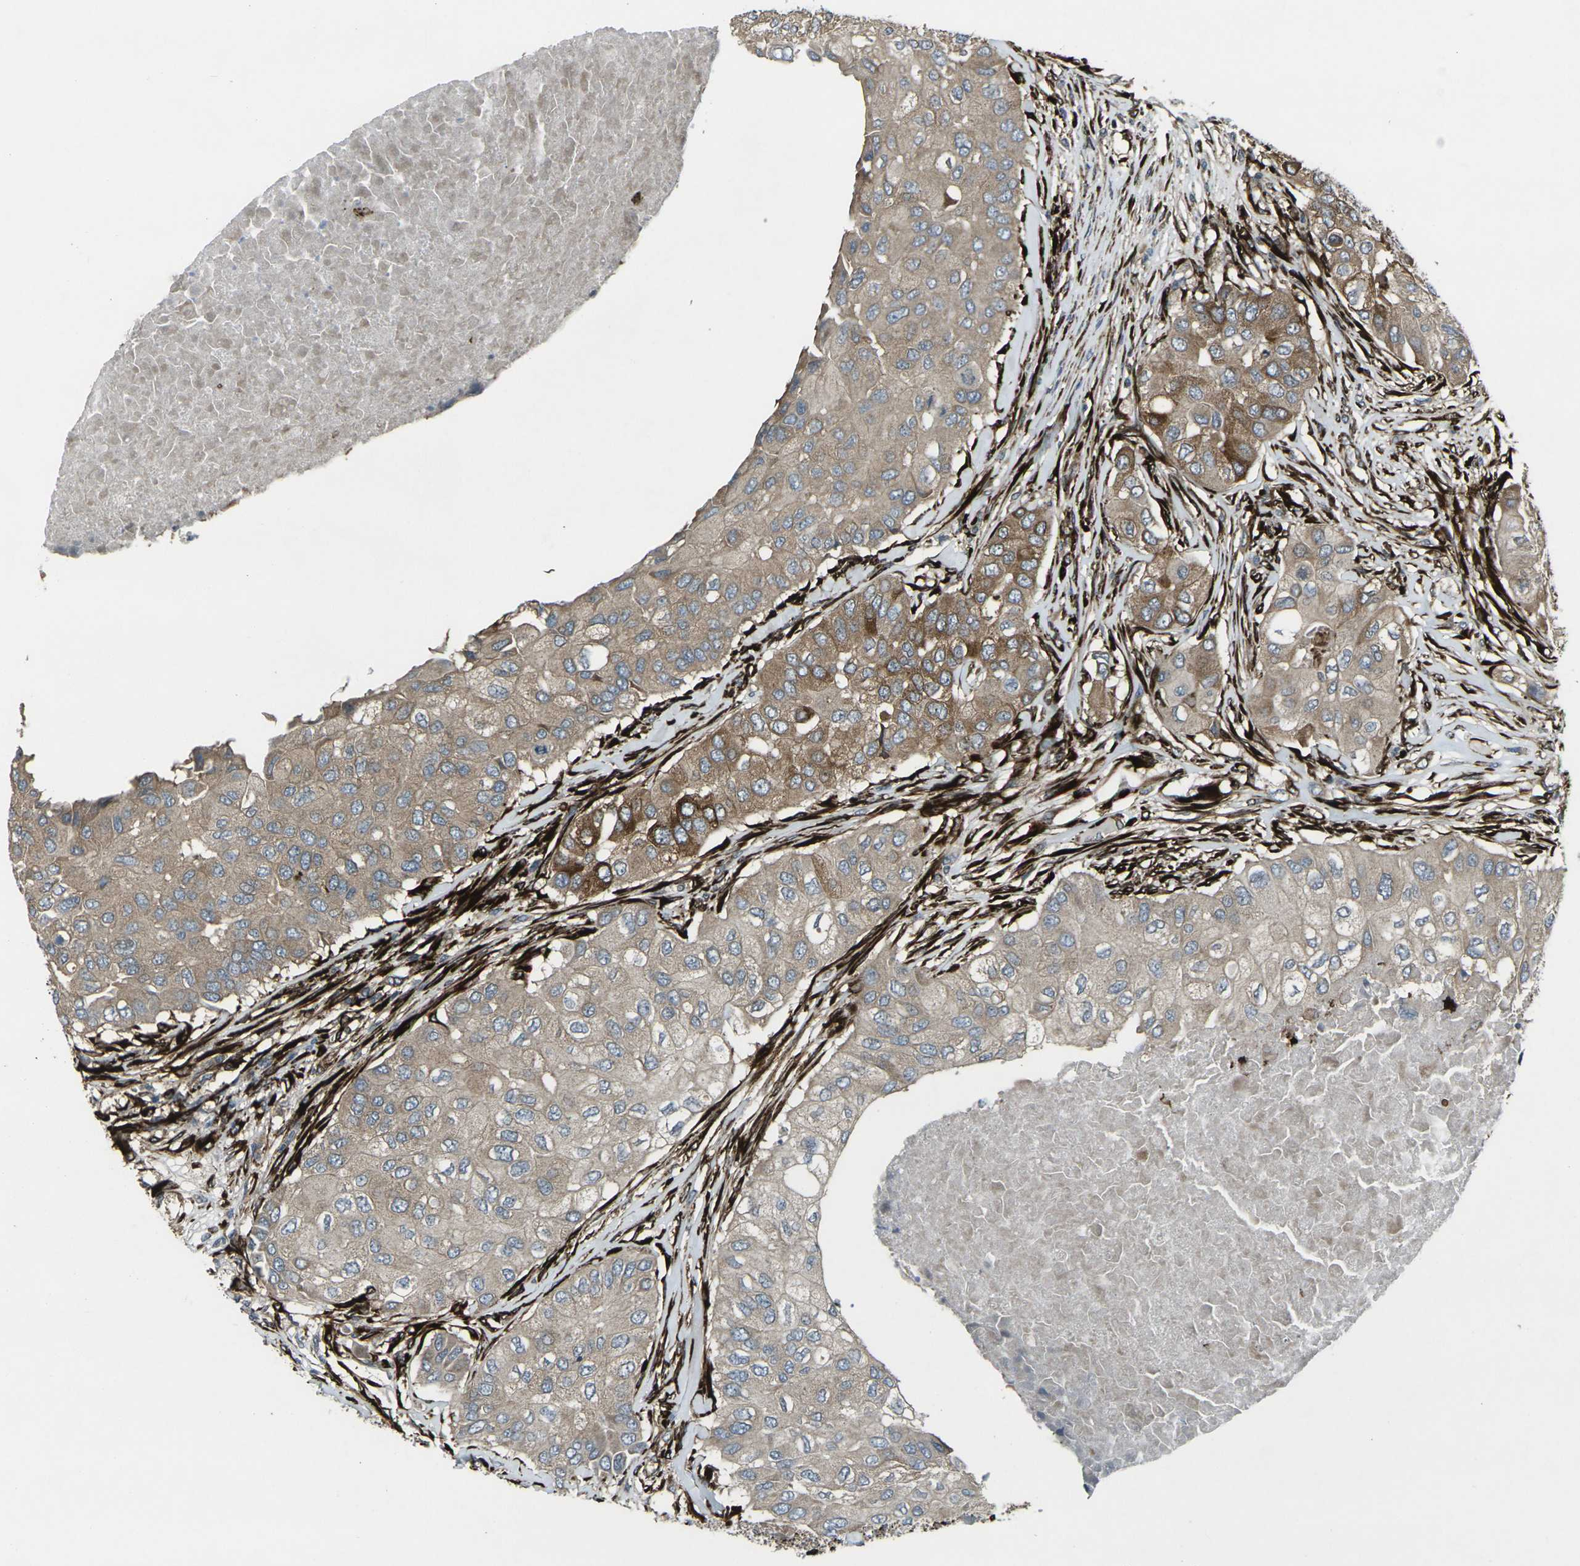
{"staining": {"intensity": "weak", "quantity": ">75%", "location": "cytoplasmic/membranous"}, "tissue": "breast cancer", "cell_type": "Tumor cells", "image_type": "cancer", "snomed": [{"axis": "morphology", "description": "Normal tissue, NOS"}, {"axis": "morphology", "description": "Duct carcinoma"}, {"axis": "topography", "description": "Breast"}], "caption": "Breast cancer (infiltrating ductal carcinoma) stained for a protein (brown) reveals weak cytoplasmic/membranous positive expression in about >75% of tumor cells.", "gene": "LSMEM1", "patient": {"sex": "female", "age": 49}}